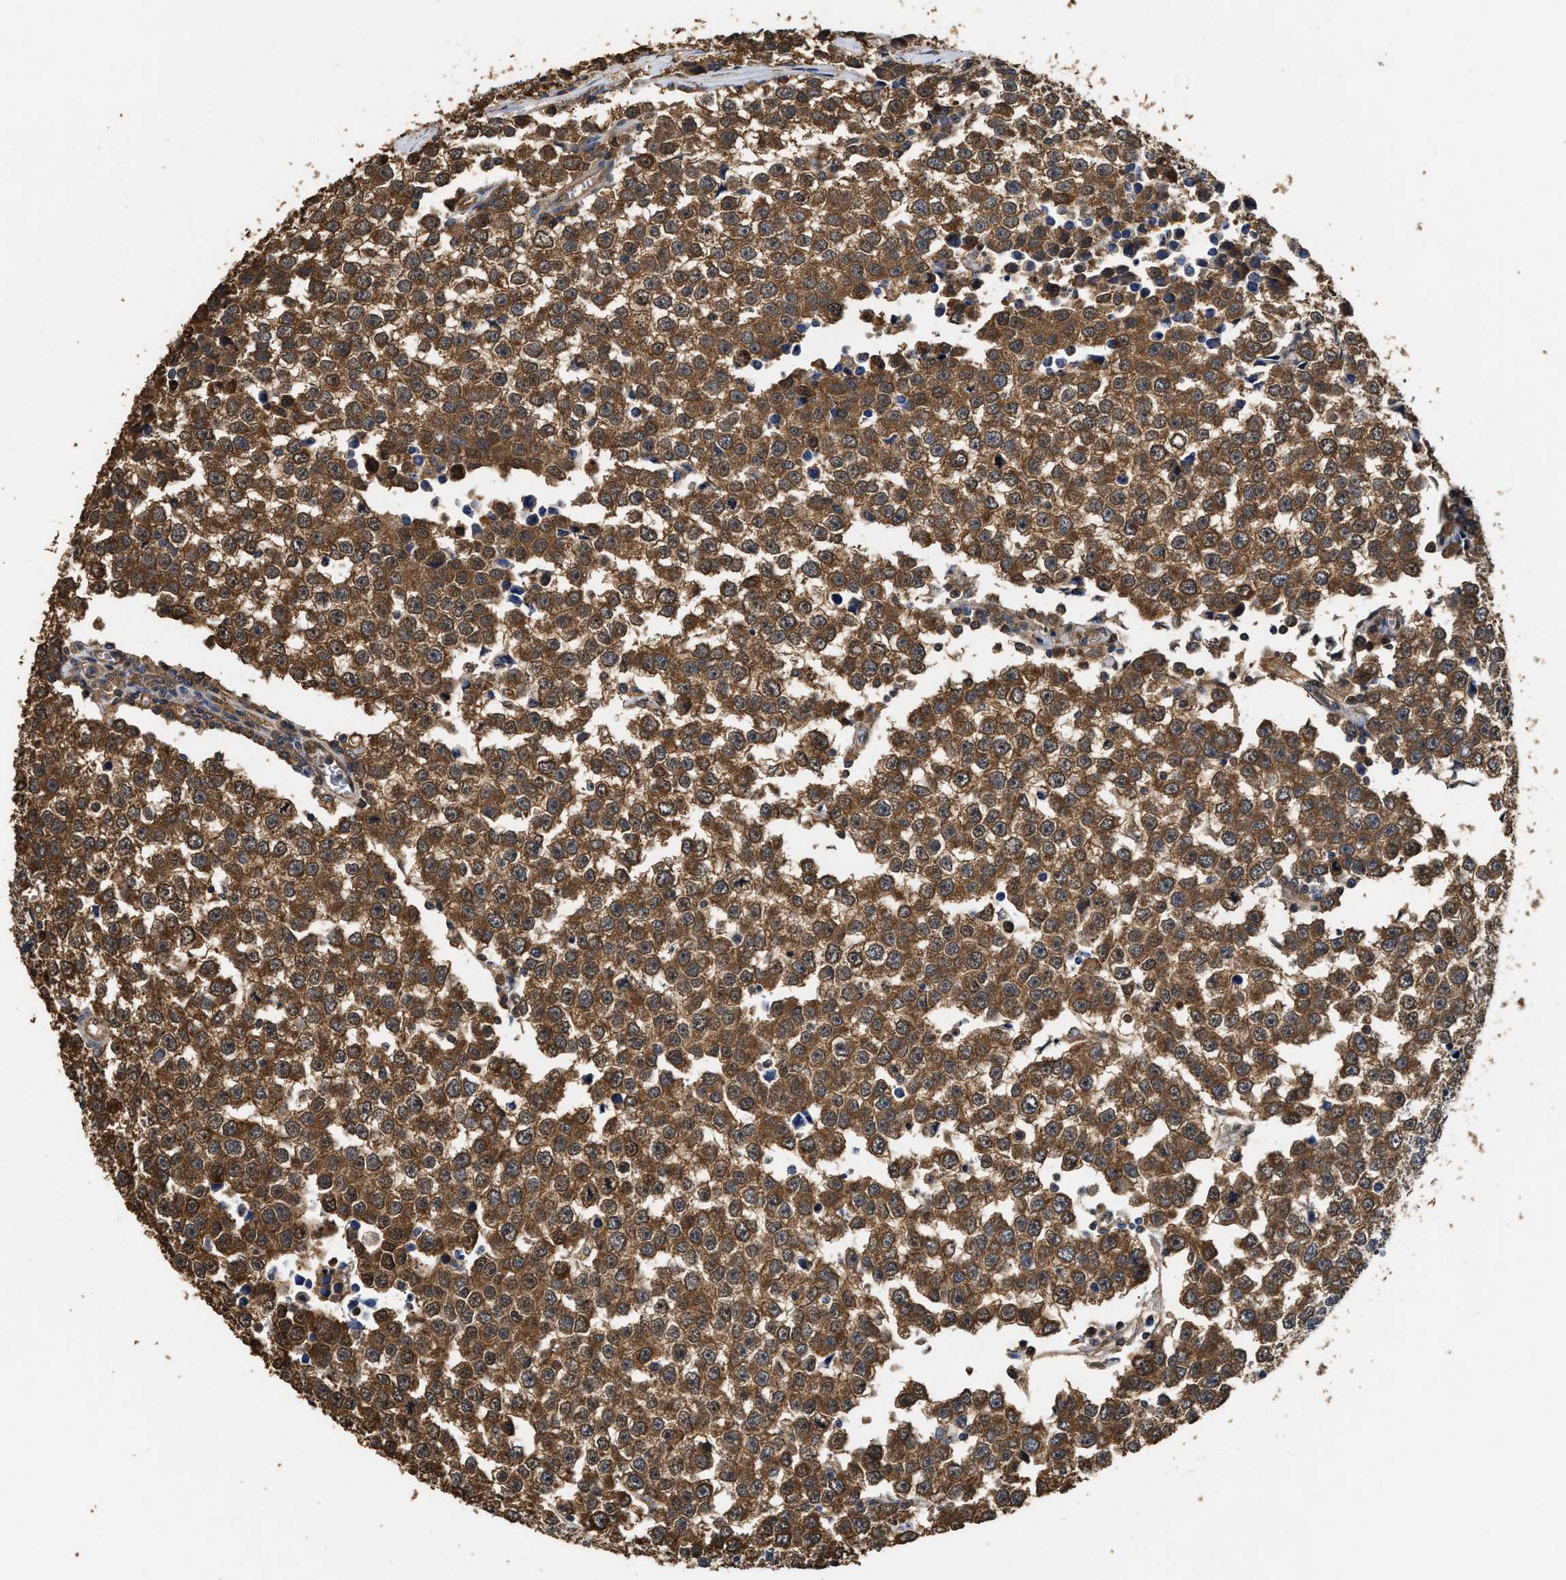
{"staining": {"intensity": "moderate", "quantity": ">75%", "location": "cytoplasmic/membranous"}, "tissue": "testis cancer", "cell_type": "Tumor cells", "image_type": "cancer", "snomed": [{"axis": "morphology", "description": "Seminoma, NOS"}, {"axis": "morphology", "description": "Carcinoma, Embryonal, NOS"}, {"axis": "topography", "description": "Testis"}], "caption": "Protein staining shows moderate cytoplasmic/membranous expression in about >75% of tumor cells in embryonal carcinoma (testis). (Stains: DAB in brown, nuclei in blue, Microscopy: brightfield microscopy at high magnification).", "gene": "YWHAE", "patient": {"sex": "male", "age": 52}}